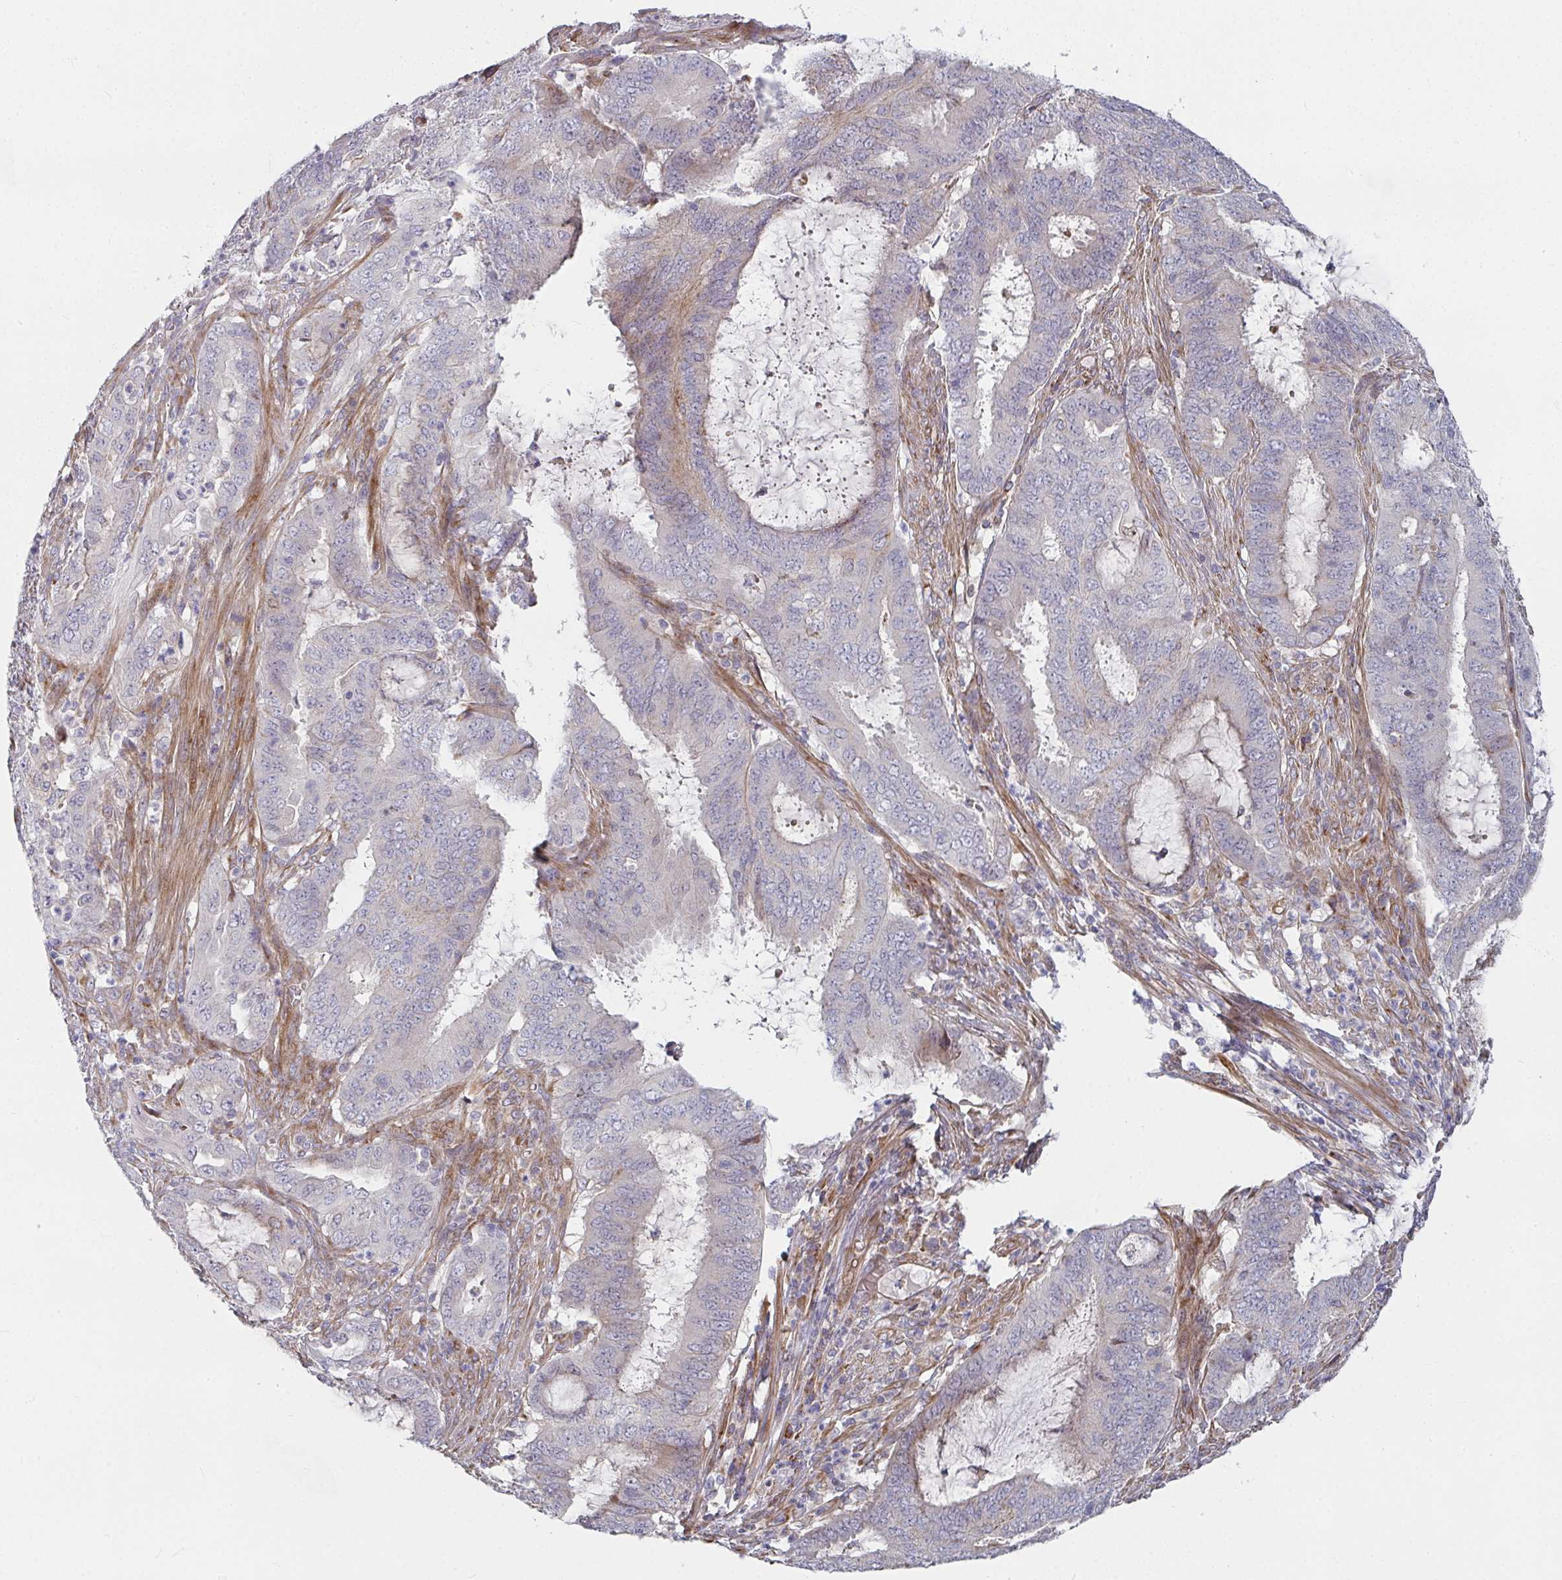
{"staining": {"intensity": "weak", "quantity": "<25%", "location": "nuclear"}, "tissue": "endometrial cancer", "cell_type": "Tumor cells", "image_type": "cancer", "snomed": [{"axis": "morphology", "description": "Adenocarcinoma, NOS"}, {"axis": "topography", "description": "Endometrium"}], "caption": "Immunohistochemical staining of endometrial cancer (adenocarcinoma) reveals no significant staining in tumor cells.", "gene": "RHEBL1", "patient": {"sex": "female", "age": 51}}